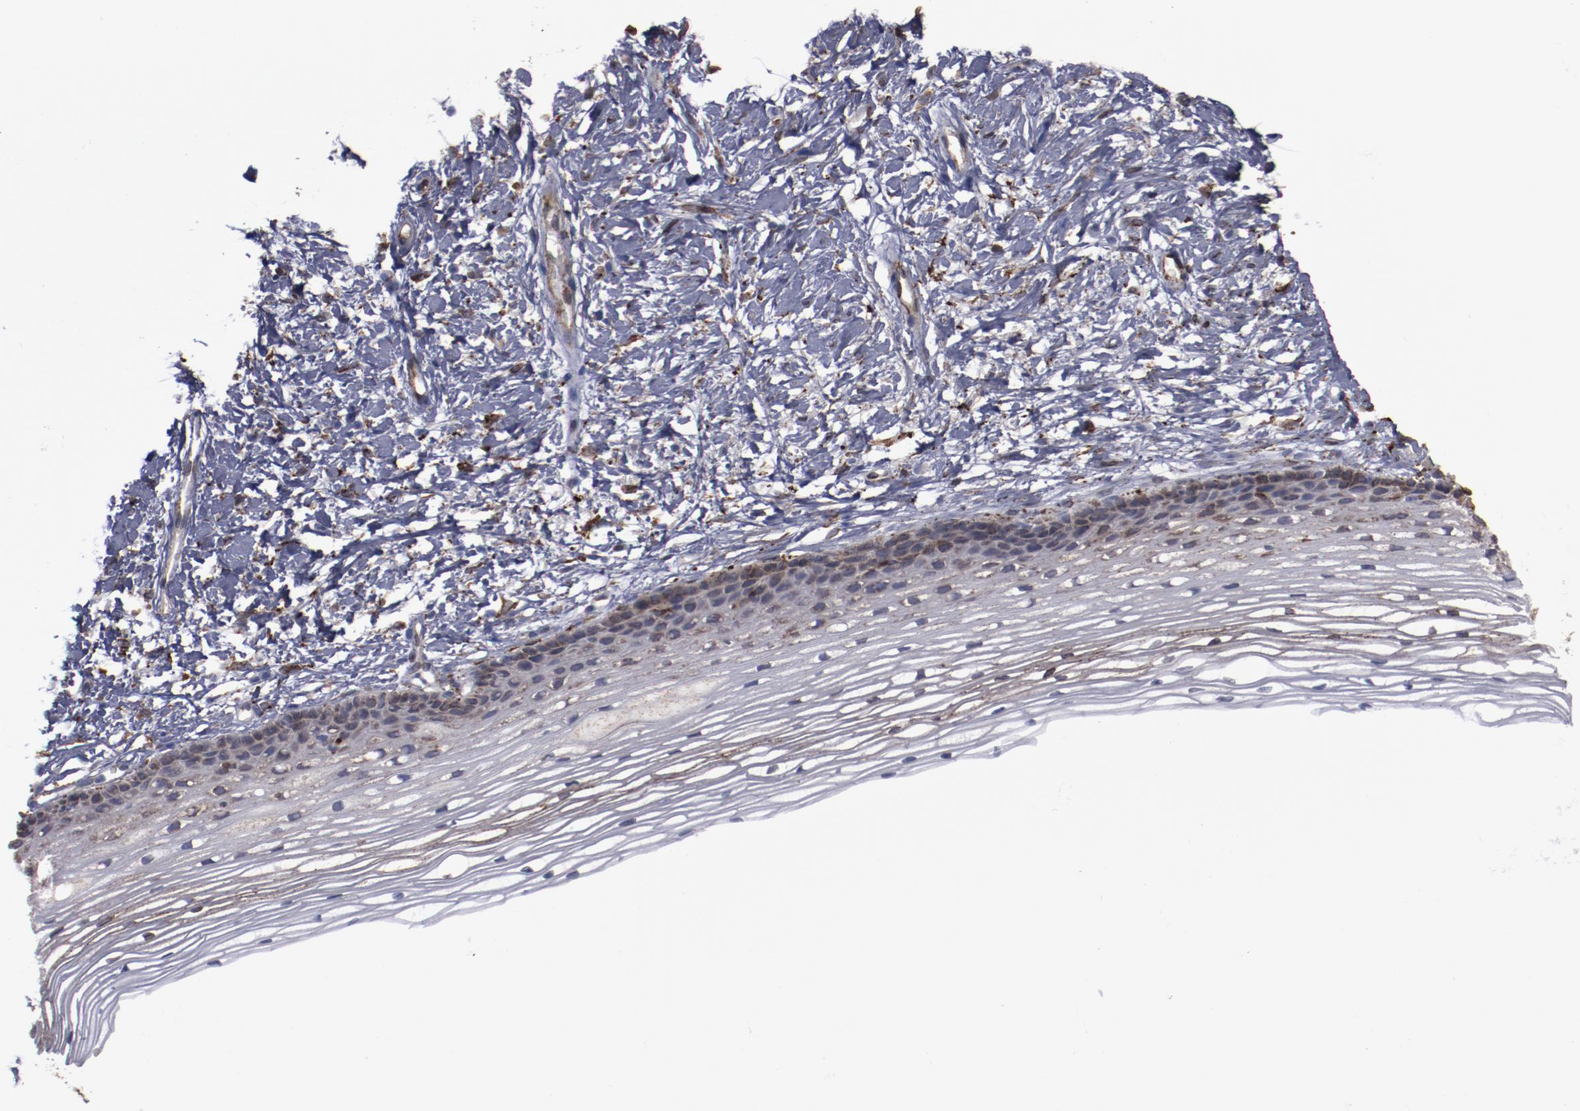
{"staining": {"intensity": "weak", "quantity": ">75%", "location": "cytoplasmic/membranous"}, "tissue": "cervix", "cell_type": "Glandular cells", "image_type": "normal", "snomed": [{"axis": "morphology", "description": "Normal tissue, NOS"}, {"axis": "topography", "description": "Cervix"}], "caption": "IHC of benign human cervix exhibits low levels of weak cytoplasmic/membranous staining in approximately >75% of glandular cells.", "gene": "ERLIN2", "patient": {"sex": "female", "age": 77}}